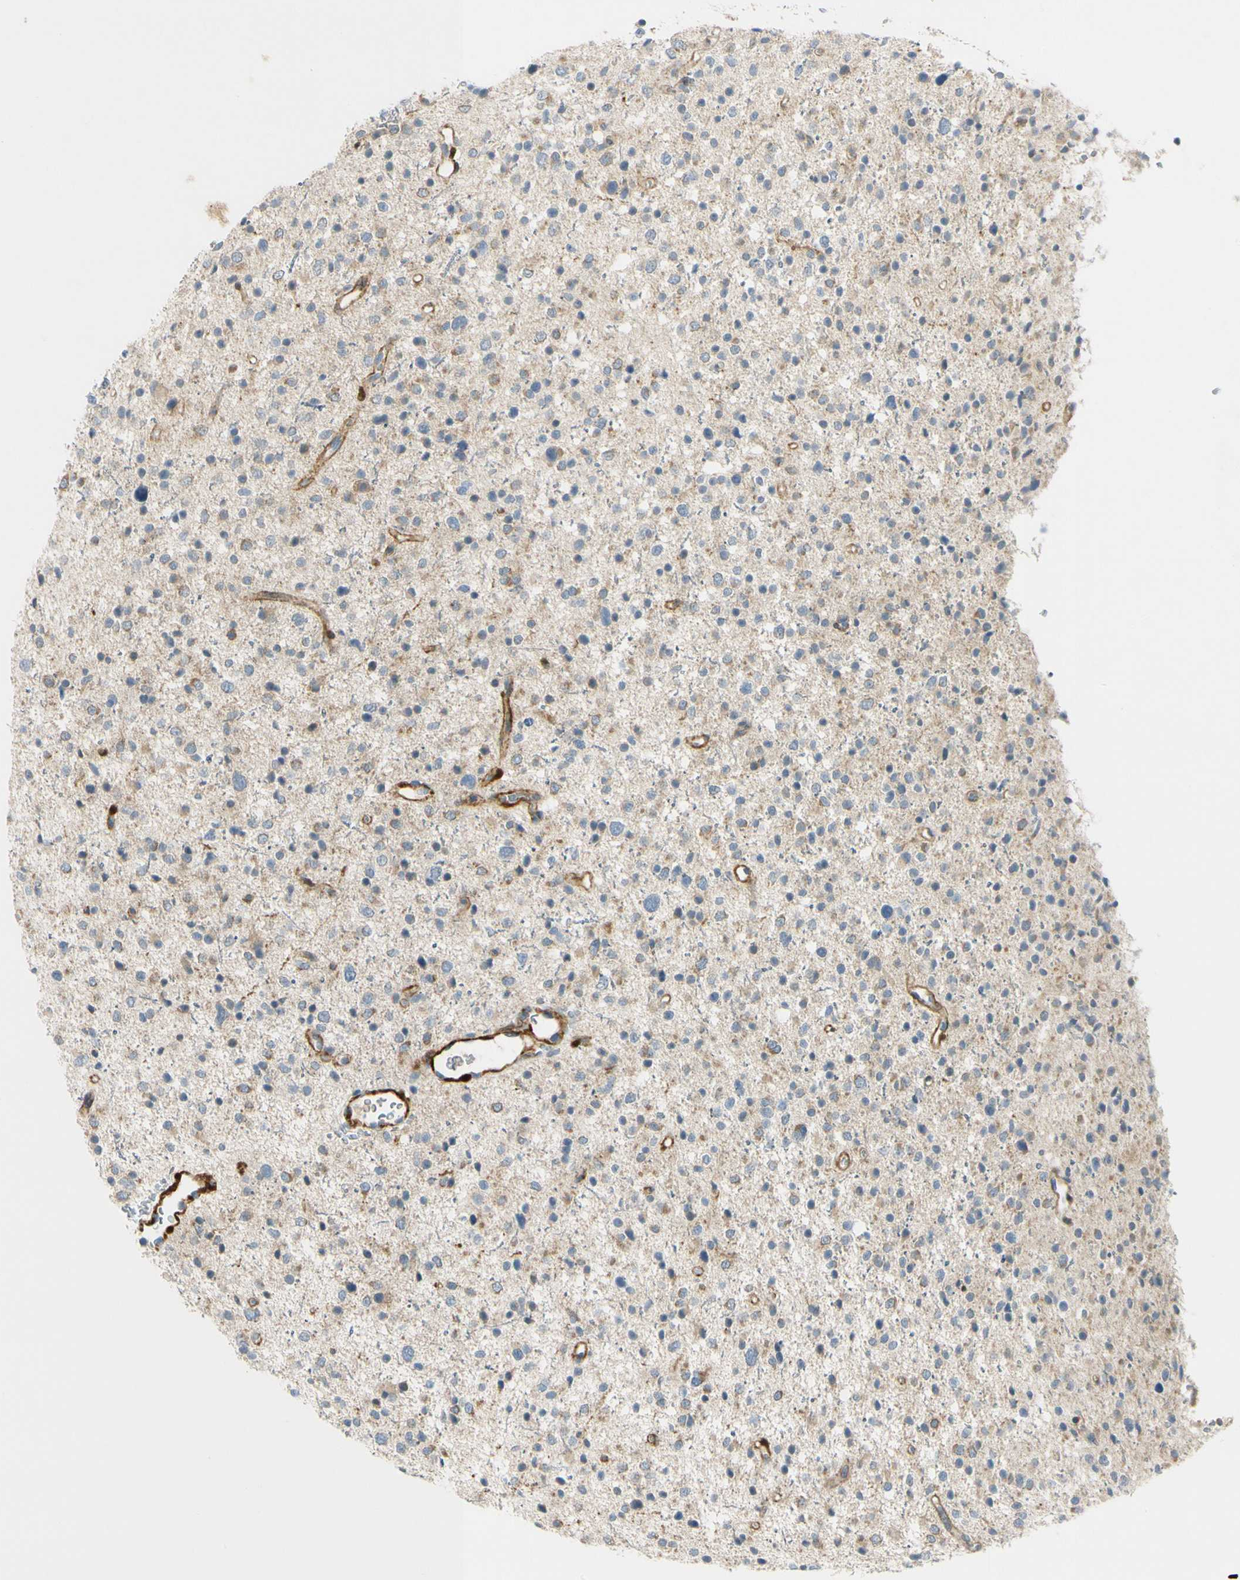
{"staining": {"intensity": "moderate", "quantity": "<25%", "location": "cytoplasmic/membranous"}, "tissue": "glioma", "cell_type": "Tumor cells", "image_type": "cancer", "snomed": [{"axis": "morphology", "description": "Glioma, malignant, Low grade"}, {"axis": "topography", "description": "Brain"}], "caption": "An immunohistochemistry (IHC) photomicrograph of neoplastic tissue is shown. Protein staining in brown labels moderate cytoplasmic/membranous positivity in glioma within tumor cells.", "gene": "FHL2", "patient": {"sex": "female", "age": 37}}